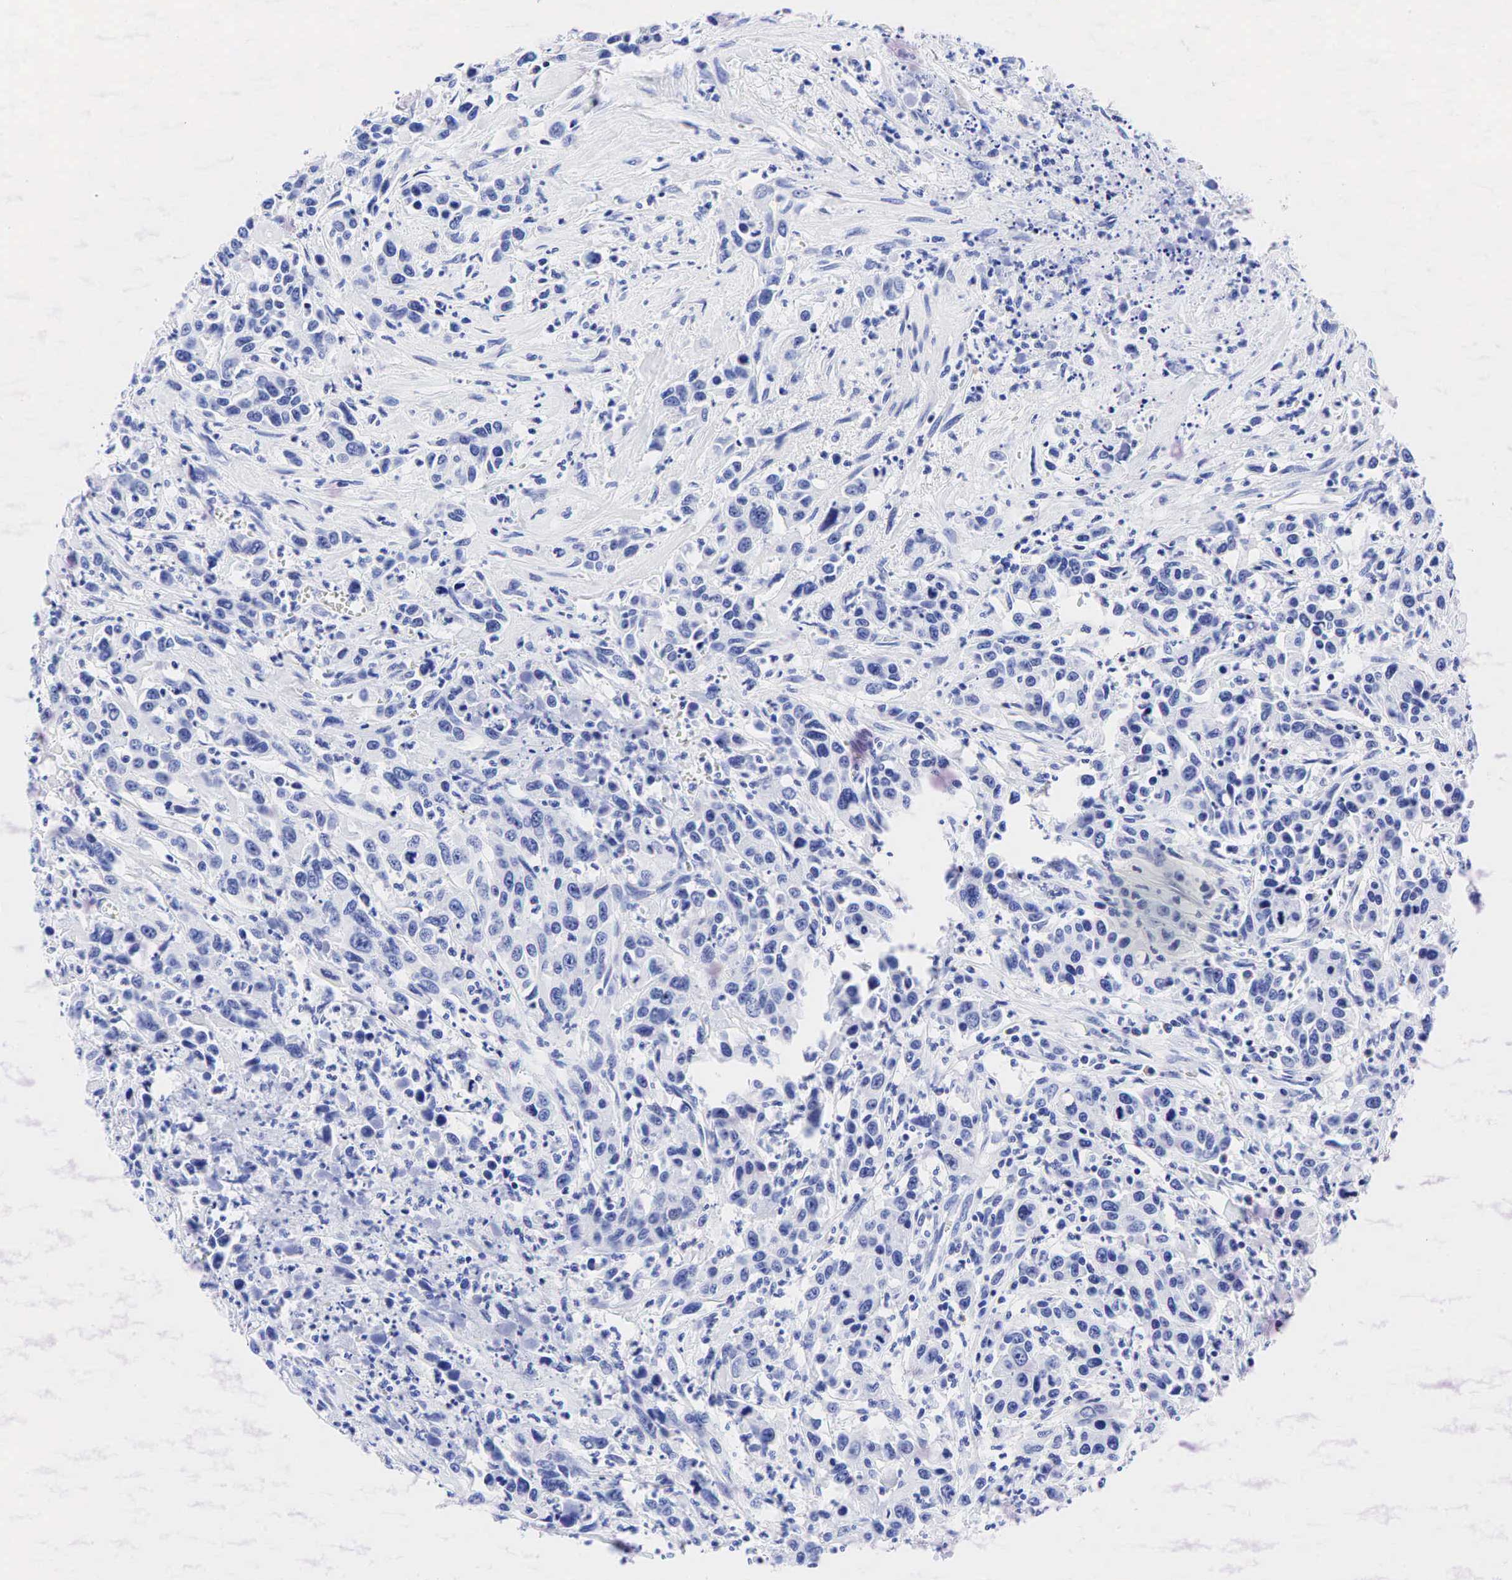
{"staining": {"intensity": "negative", "quantity": "none", "location": "none"}, "tissue": "urothelial cancer", "cell_type": "Tumor cells", "image_type": "cancer", "snomed": [{"axis": "morphology", "description": "Urothelial carcinoma, High grade"}, {"axis": "topography", "description": "Urinary bladder"}], "caption": "The histopathology image displays no staining of tumor cells in urothelial cancer.", "gene": "ESR1", "patient": {"sex": "male", "age": 86}}